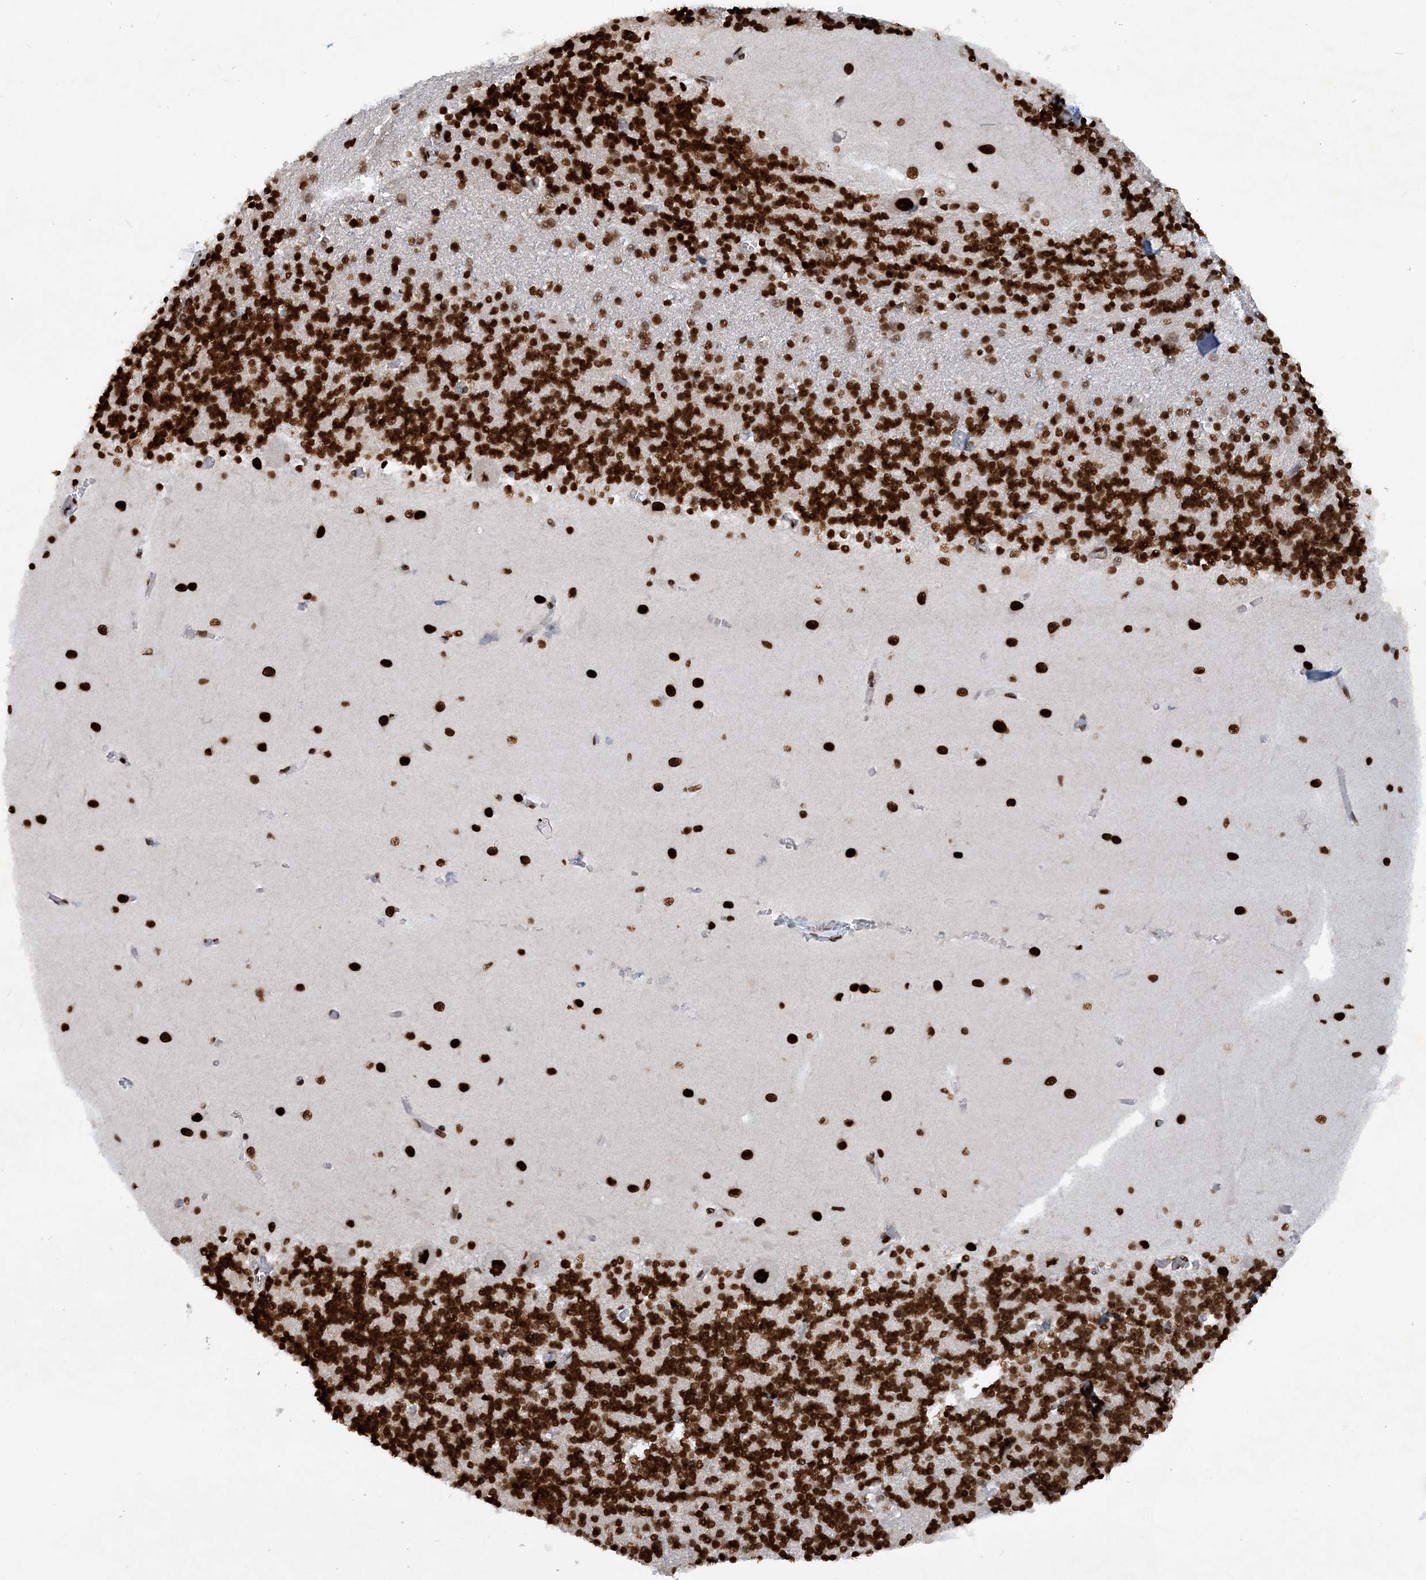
{"staining": {"intensity": "strong", "quantity": ">75%", "location": "nuclear"}, "tissue": "cerebellum", "cell_type": "Cells in granular layer", "image_type": "normal", "snomed": [{"axis": "morphology", "description": "Normal tissue, NOS"}, {"axis": "topography", "description": "Cerebellum"}], "caption": "Immunohistochemistry staining of benign cerebellum, which demonstrates high levels of strong nuclear staining in about >75% of cells in granular layer indicating strong nuclear protein staining. The staining was performed using DAB (brown) for protein detection and nuclei were counterstained in hematoxylin (blue).", "gene": "DELE1", "patient": {"sex": "male", "age": 37}}